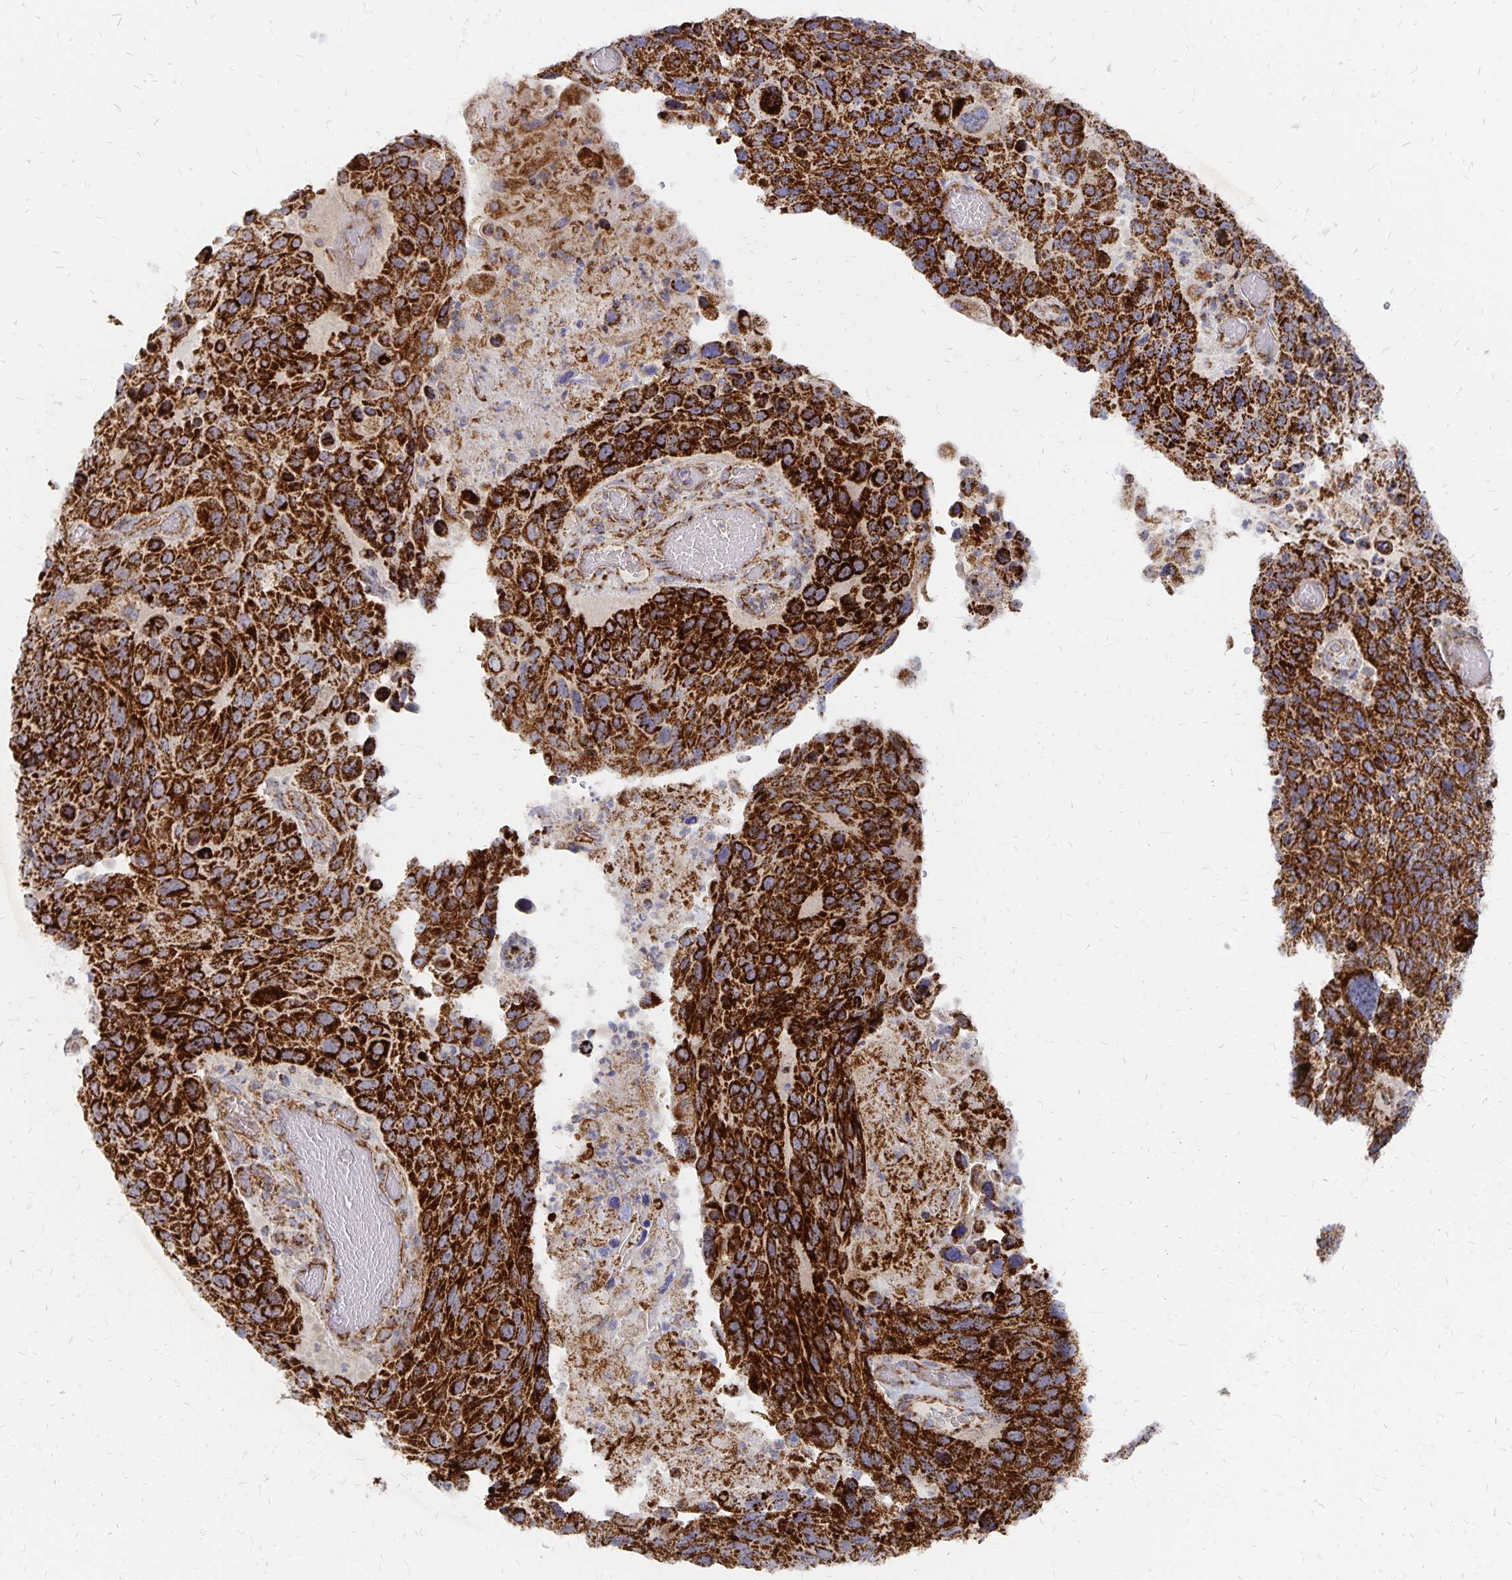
{"staining": {"intensity": "strong", "quantity": ">75%", "location": "cytoplasmic/membranous"}, "tissue": "lung cancer", "cell_type": "Tumor cells", "image_type": "cancer", "snomed": [{"axis": "morphology", "description": "Squamous cell carcinoma, NOS"}, {"axis": "topography", "description": "Lung"}], "caption": "DAB (3,3'-diaminobenzidine) immunohistochemical staining of lung squamous cell carcinoma demonstrates strong cytoplasmic/membranous protein expression in about >75% of tumor cells.", "gene": "STOML2", "patient": {"sex": "male", "age": 68}}